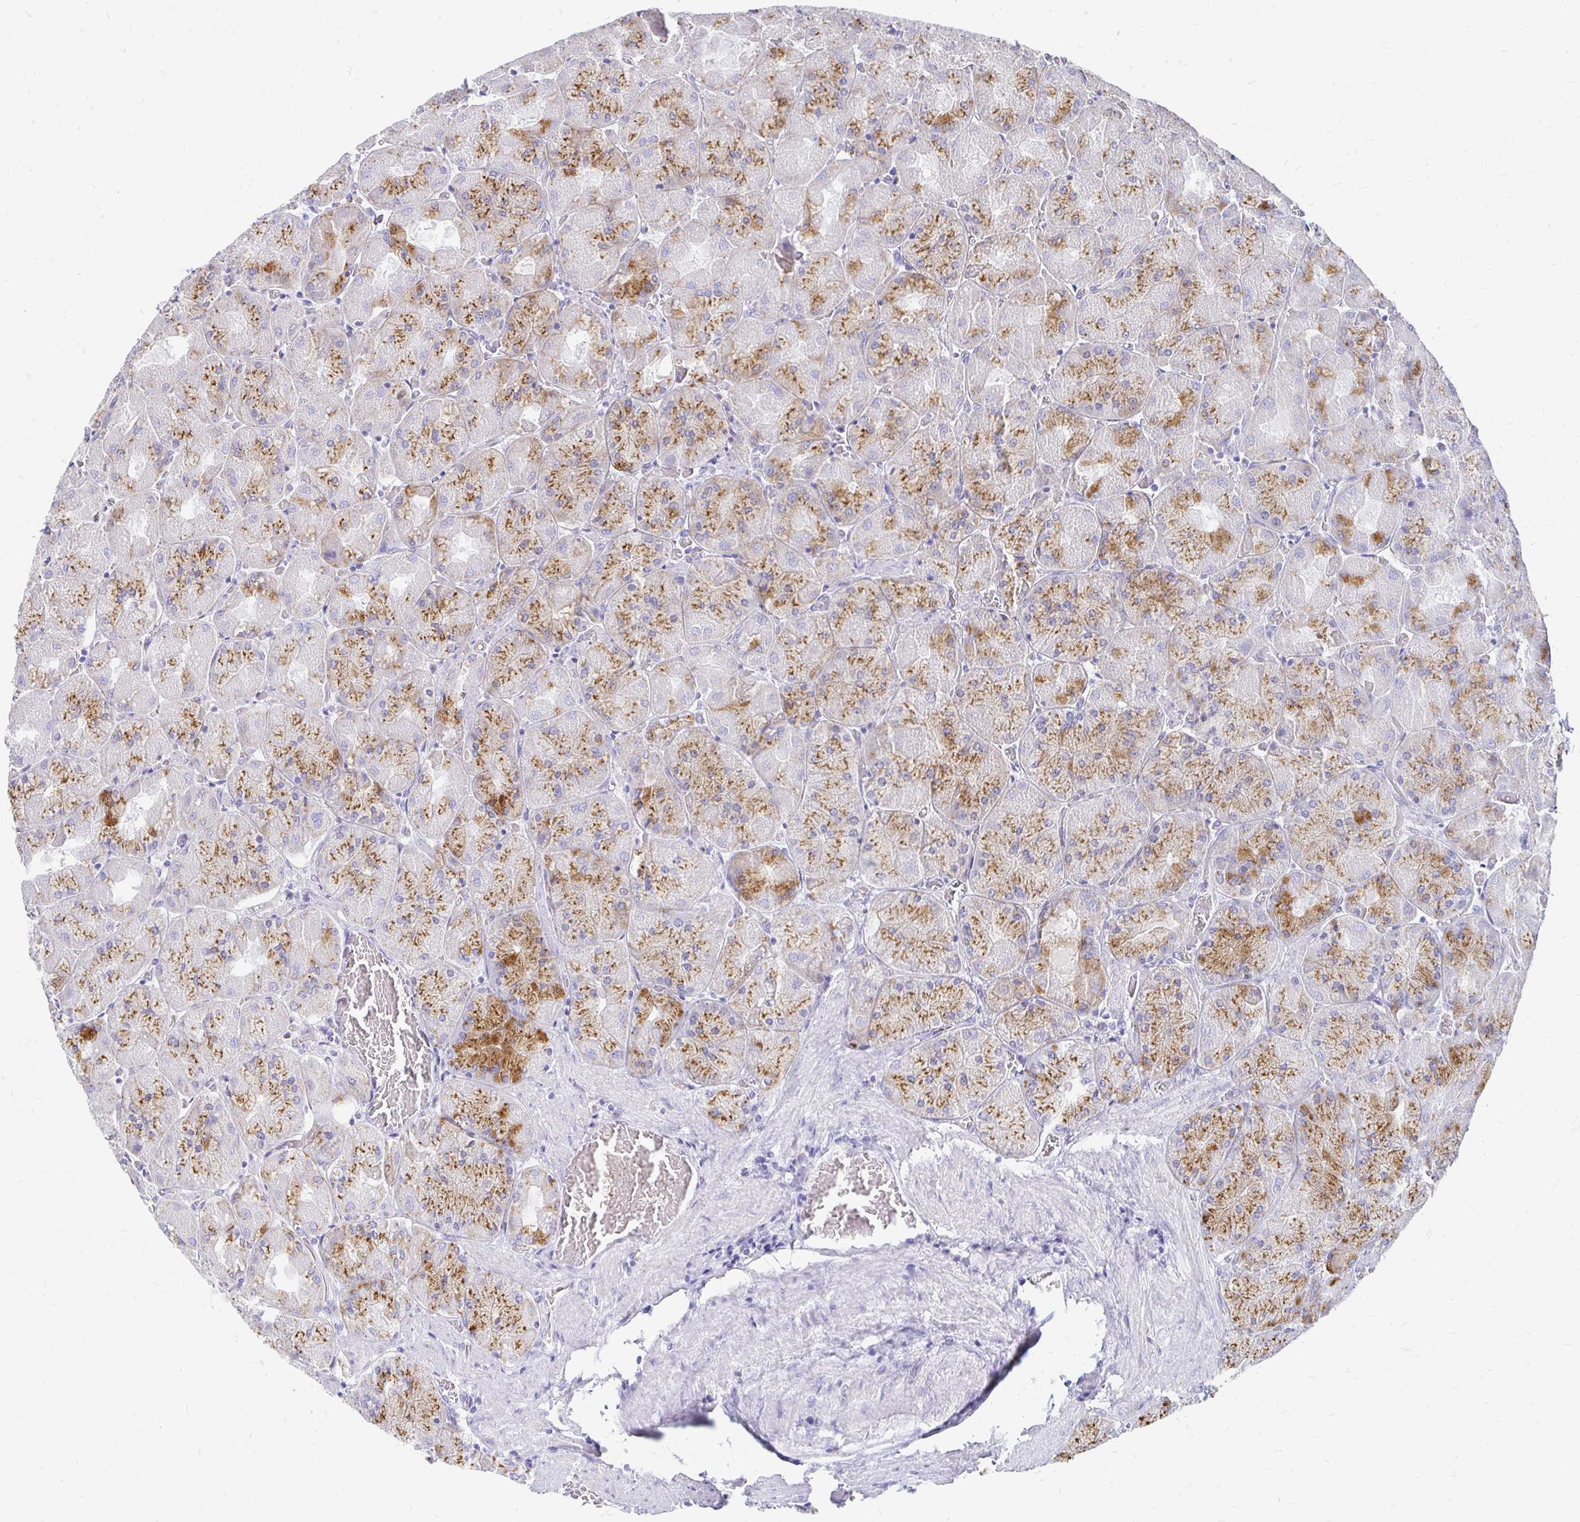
{"staining": {"intensity": "moderate", "quantity": ">75%", "location": "cytoplasmic/membranous"}, "tissue": "stomach", "cell_type": "Glandular cells", "image_type": "normal", "snomed": [{"axis": "morphology", "description": "Normal tissue, NOS"}, {"axis": "topography", "description": "Stomach"}], "caption": "The photomicrograph demonstrates staining of normal stomach, revealing moderate cytoplasmic/membranous protein expression (brown color) within glandular cells.", "gene": "PAGE4", "patient": {"sex": "female", "age": 61}}